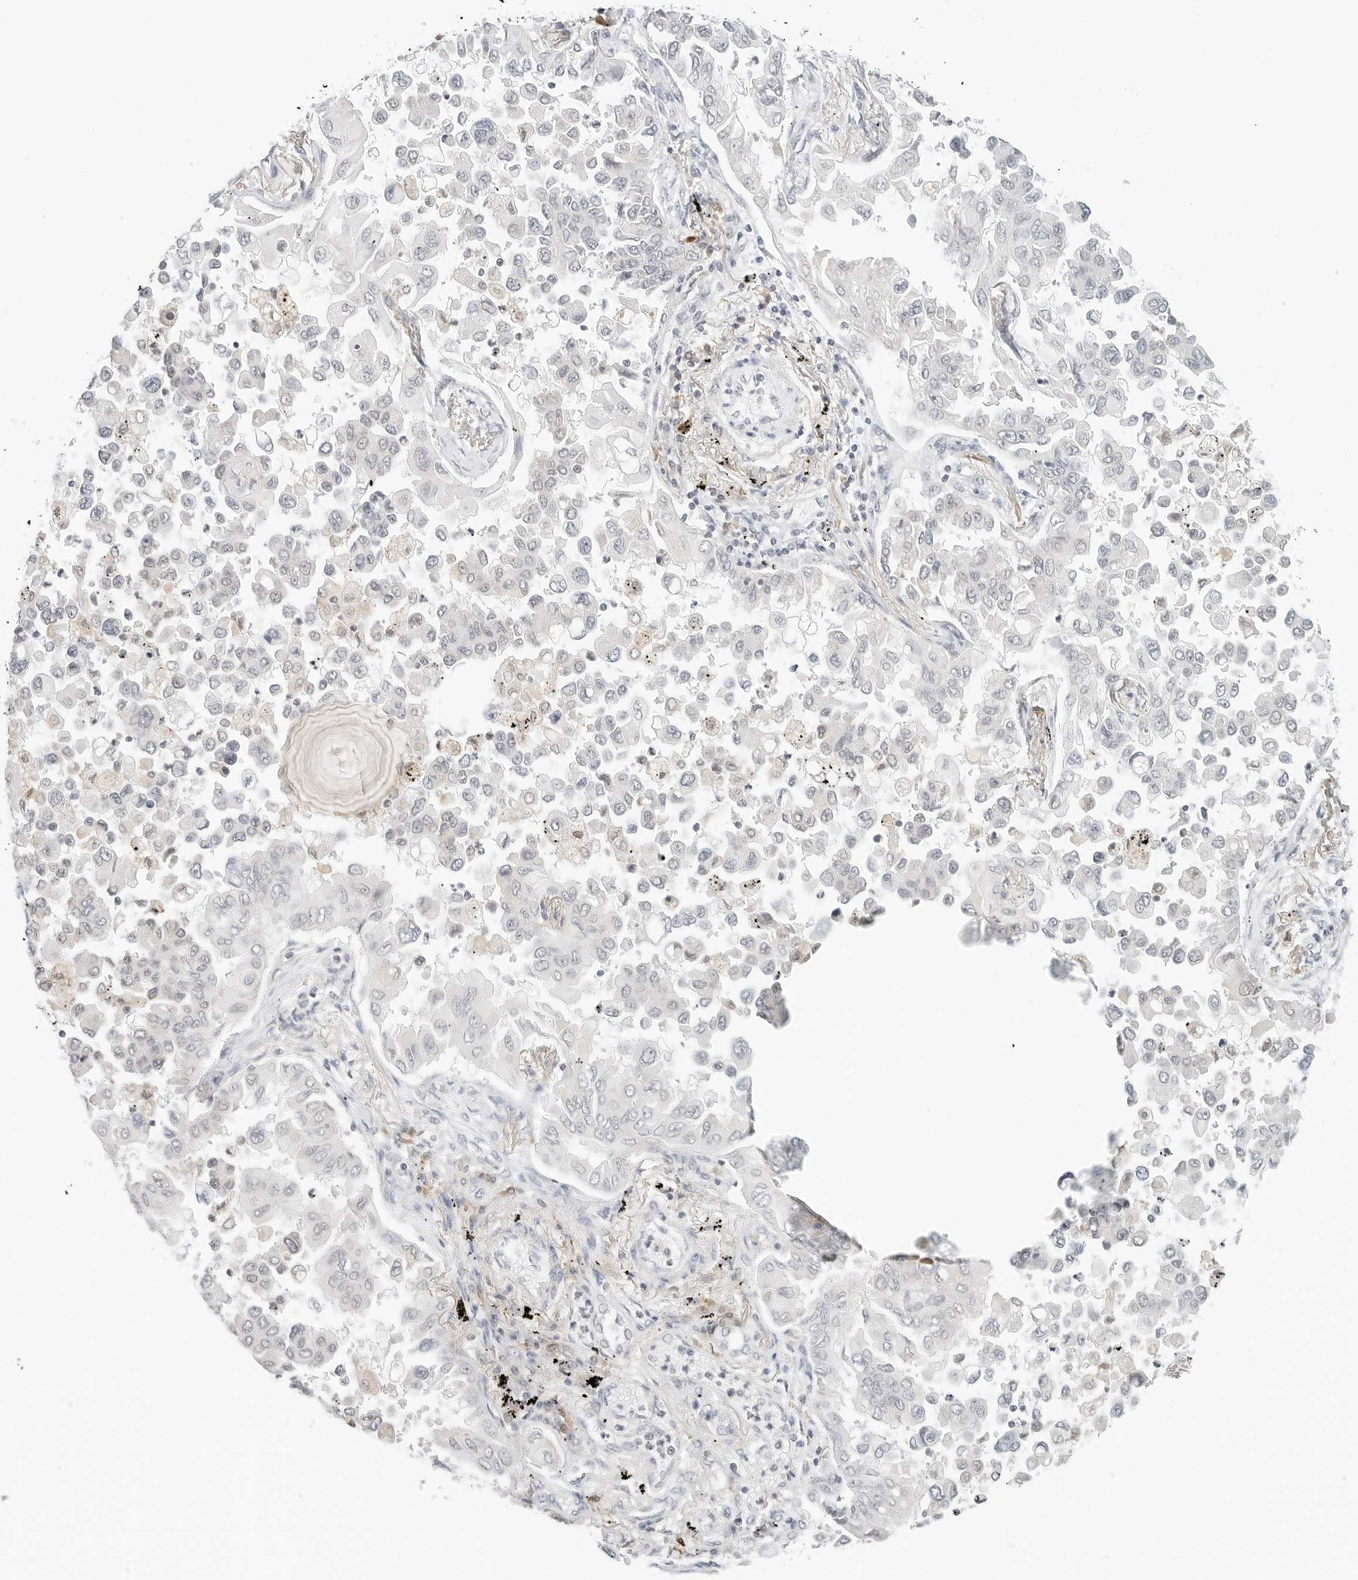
{"staining": {"intensity": "negative", "quantity": "none", "location": "none"}, "tissue": "lung cancer", "cell_type": "Tumor cells", "image_type": "cancer", "snomed": [{"axis": "morphology", "description": "Adenocarcinoma, NOS"}, {"axis": "topography", "description": "Lung"}], "caption": "DAB immunohistochemical staining of lung adenocarcinoma reveals no significant staining in tumor cells.", "gene": "NEO1", "patient": {"sex": "female", "age": 67}}